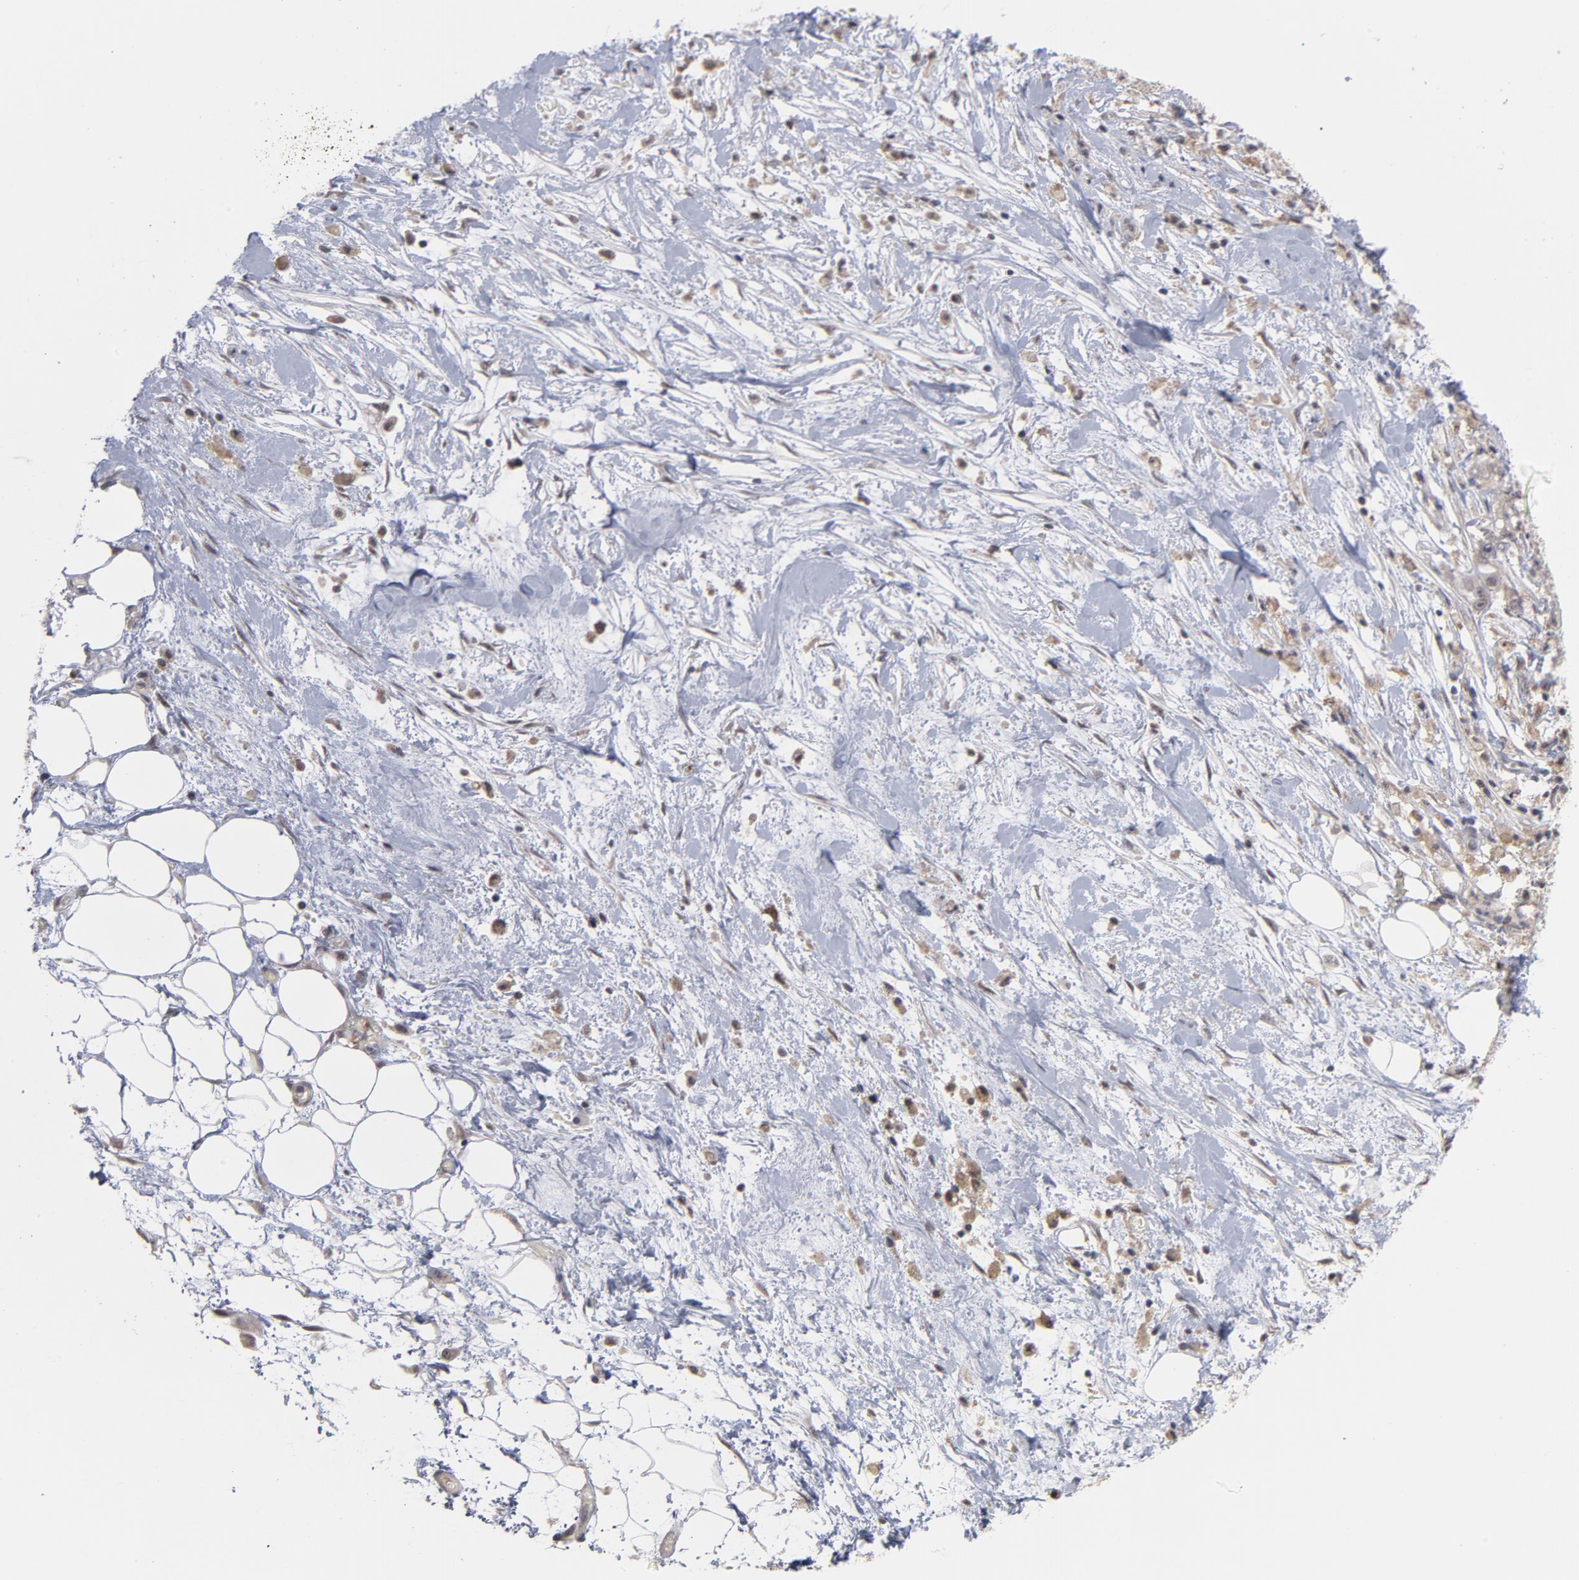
{"staining": {"intensity": "negative", "quantity": "none", "location": "none"}, "tissue": "pancreatic cancer", "cell_type": "Tumor cells", "image_type": "cancer", "snomed": [{"axis": "morphology", "description": "Adenocarcinoma, NOS"}, {"axis": "topography", "description": "Pancreas"}], "caption": "DAB (3,3'-diaminobenzidine) immunohistochemical staining of human adenocarcinoma (pancreatic) demonstrates no significant positivity in tumor cells.", "gene": "OAS1", "patient": {"sex": "male", "age": 79}}